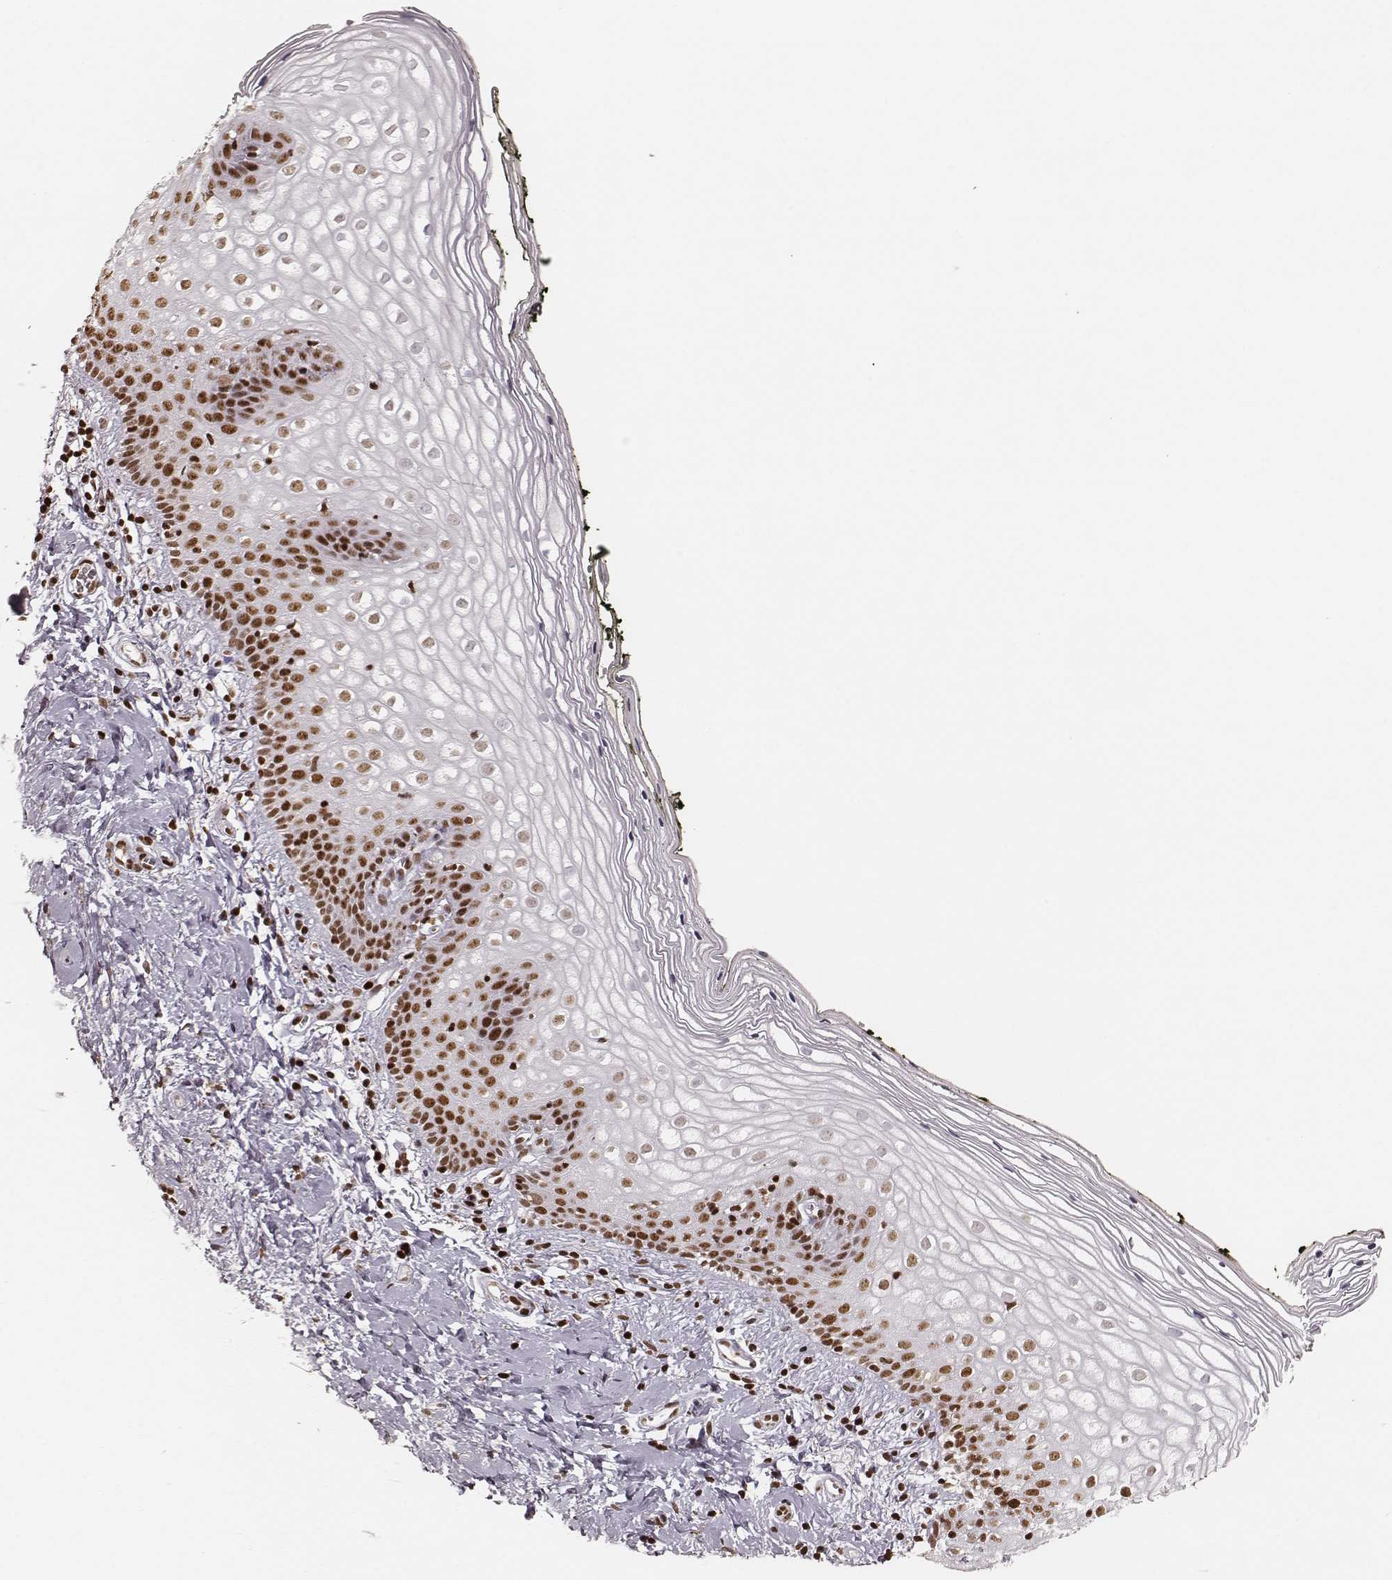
{"staining": {"intensity": "moderate", "quantity": ">75%", "location": "nuclear"}, "tissue": "vagina", "cell_type": "Squamous epithelial cells", "image_type": "normal", "snomed": [{"axis": "morphology", "description": "Normal tissue, NOS"}, {"axis": "topography", "description": "Vagina"}], "caption": "Benign vagina shows moderate nuclear expression in about >75% of squamous epithelial cells, visualized by immunohistochemistry.", "gene": "PARP1", "patient": {"sex": "female", "age": 47}}